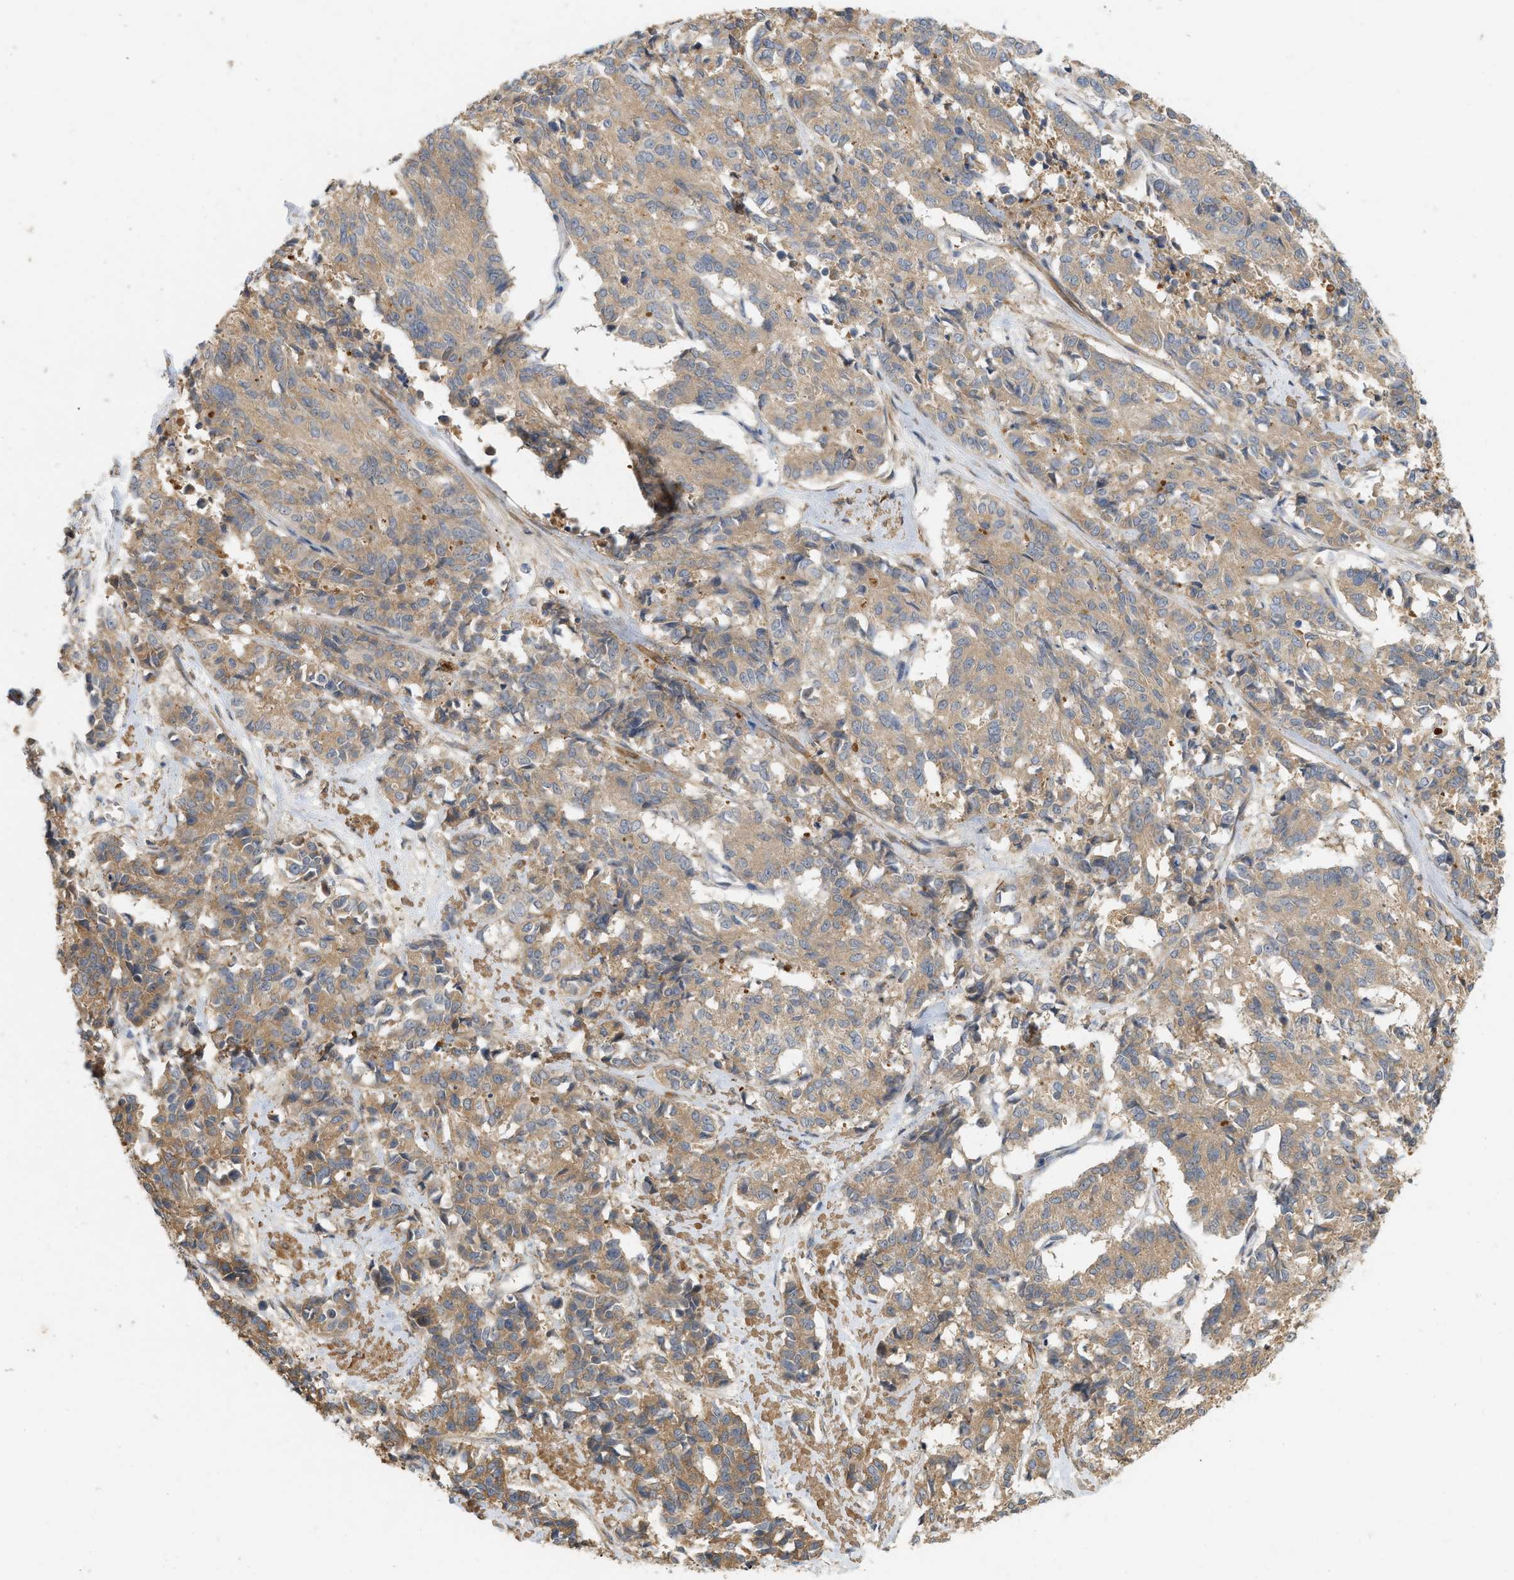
{"staining": {"intensity": "moderate", "quantity": ">75%", "location": "cytoplasmic/membranous"}, "tissue": "cervical cancer", "cell_type": "Tumor cells", "image_type": "cancer", "snomed": [{"axis": "morphology", "description": "Squamous cell carcinoma, NOS"}, {"axis": "topography", "description": "Cervix"}], "caption": "There is medium levels of moderate cytoplasmic/membranous expression in tumor cells of squamous cell carcinoma (cervical), as demonstrated by immunohistochemical staining (brown color).", "gene": "F8", "patient": {"sex": "female", "age": 35}}